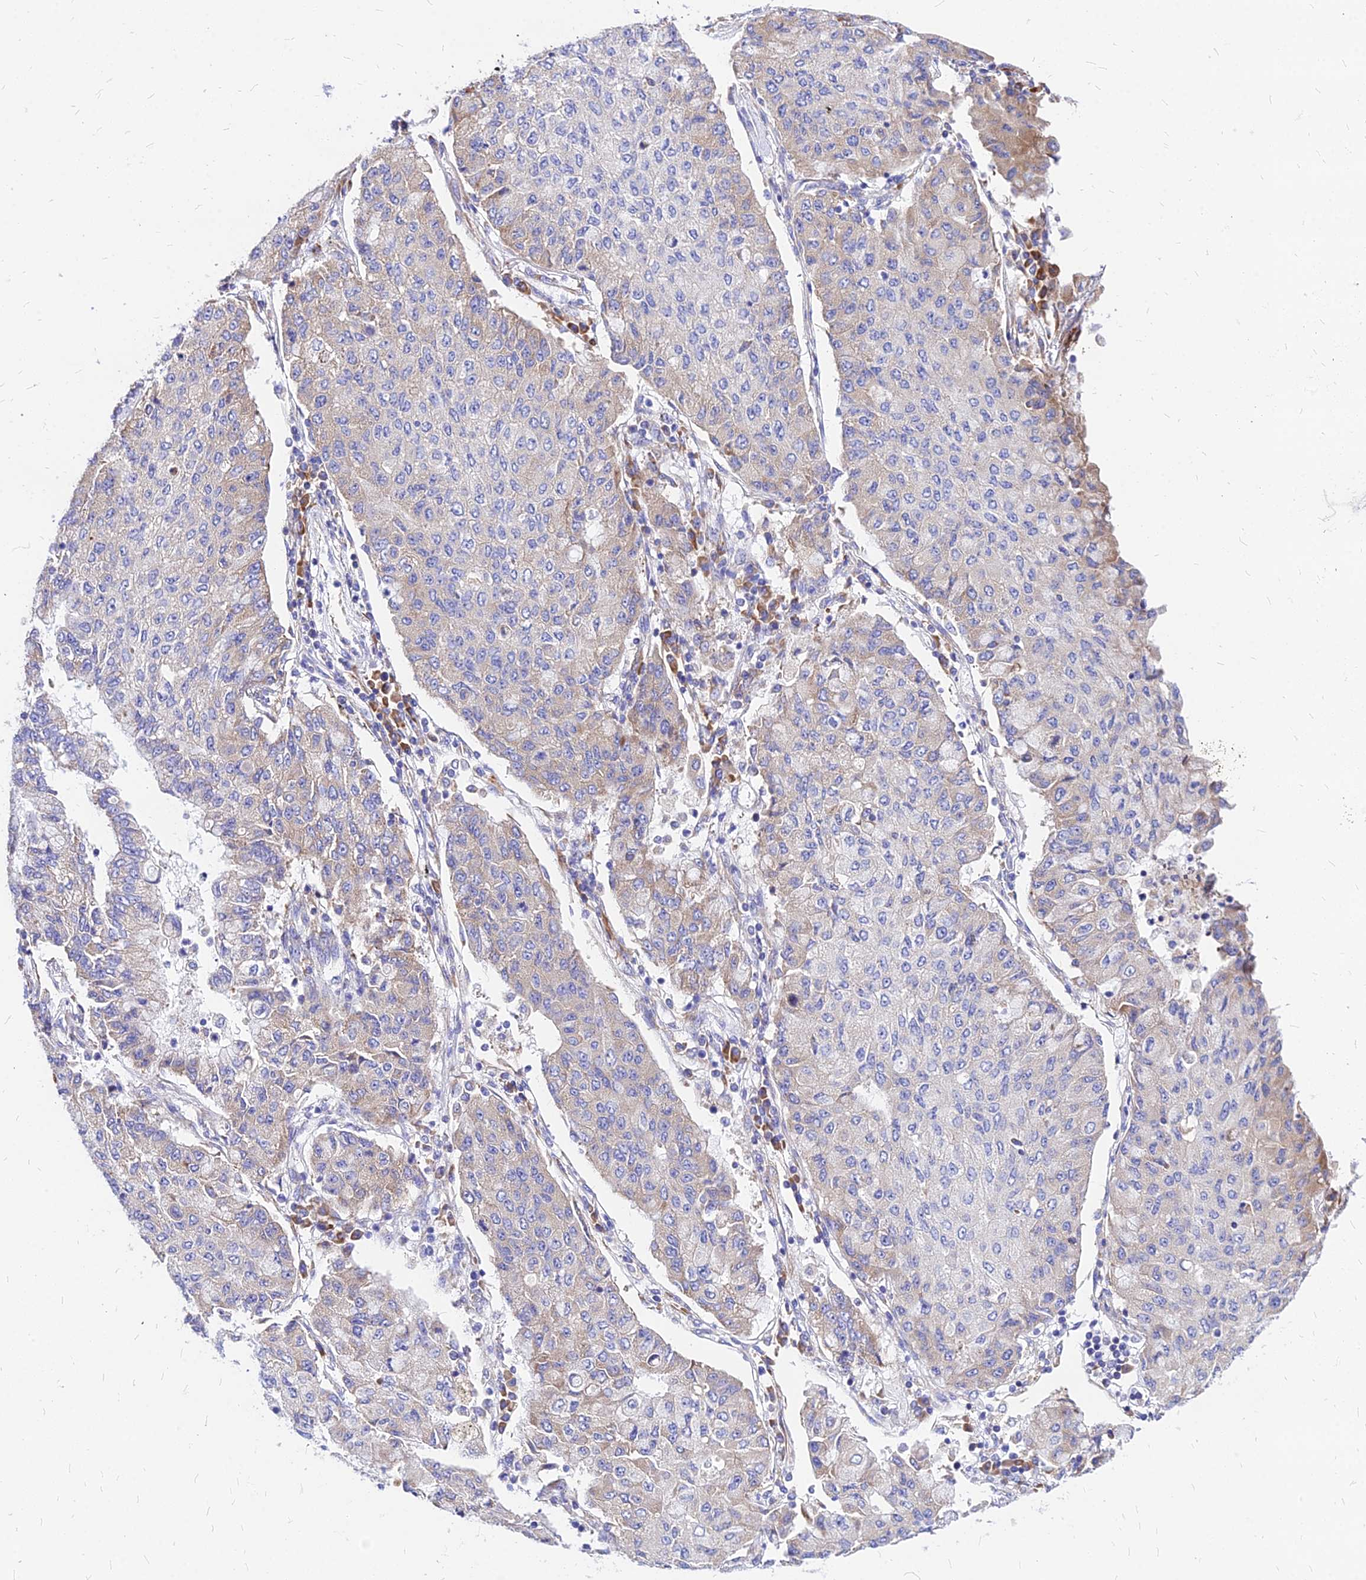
{"staining": {"intensity": "negative", "quantity": "none", "location": "none"}, "tissue": "lung cancer", "cell_type": "Tumor cells", "image_type": "cancer", "snomed": [{"axis": "morphology", "description": "Squamous cell carcinoma, NOS"}, {"axis": "topography", "description": "Lung"}], "caption": "Lung cancer (squamous cell carcinoma) was stained to show a protein in brown. There is no significant positivity in tumor cells. The staining is performed using DAB (3,3'-diaminobenzidine) brown chromogen with nuclei counter-stained in using hematoxylin.", "gene": "RPL19", "patient": {"sex": "male", "age": 74}}